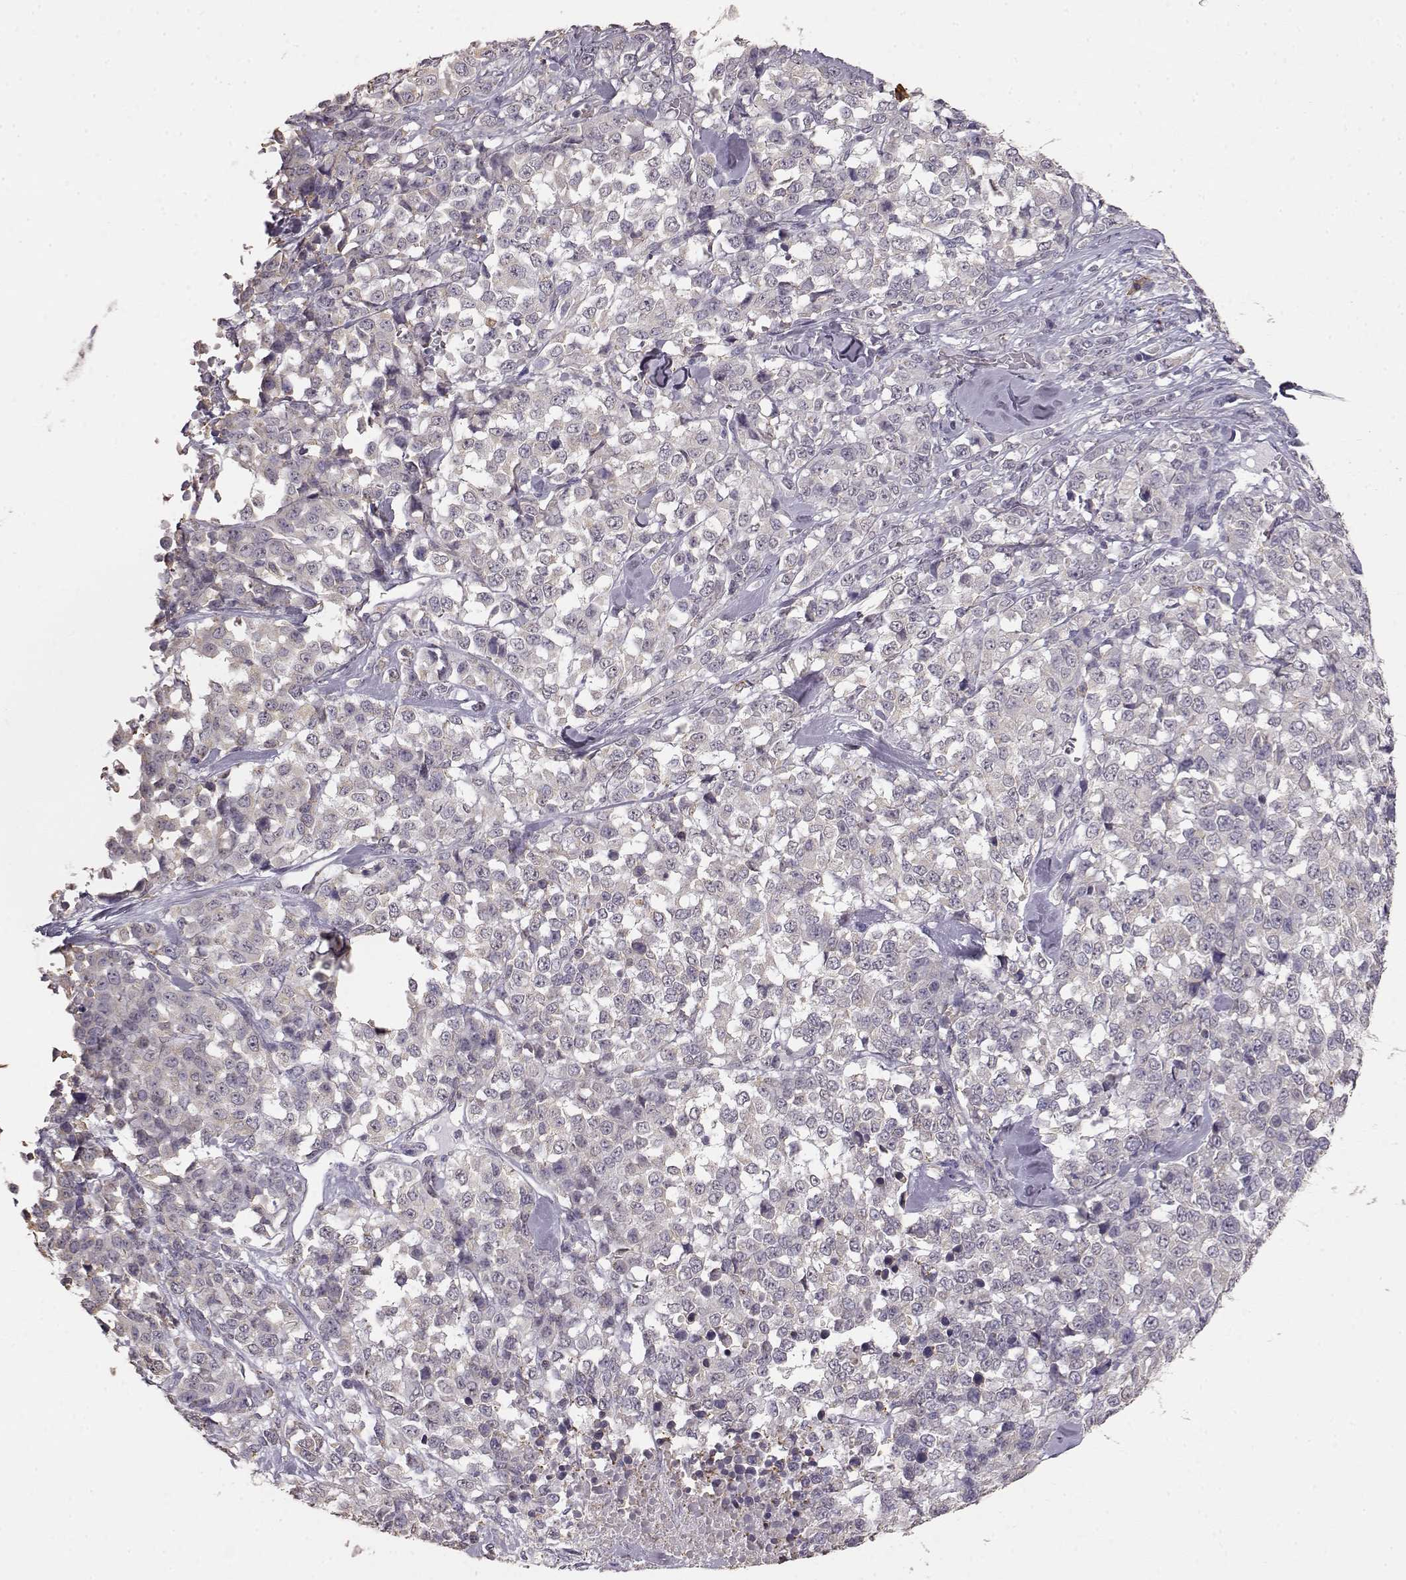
{"staining": {"intensity": "negative", "quantity": "none", "location": "none"}, "tissue": "melanoma", "cell_type": "Tumor cells", "image_type": "cancer", "snomed": [{"axis": "morphology", "description": "Malignant melanoma, Metastatic site"}, {"axis": "topography", "description": "Skin"}], "caption": "A histopathology image of malignant melanoma (metastatic site) stained for a protein exhibits no brown staining in tumor cells. (Brightfield microscopy of DAB immunohistochemistry (IHC) at high magnification).", "gene": "GABRG3", "patient": {"sex": "male", "age": 84}}